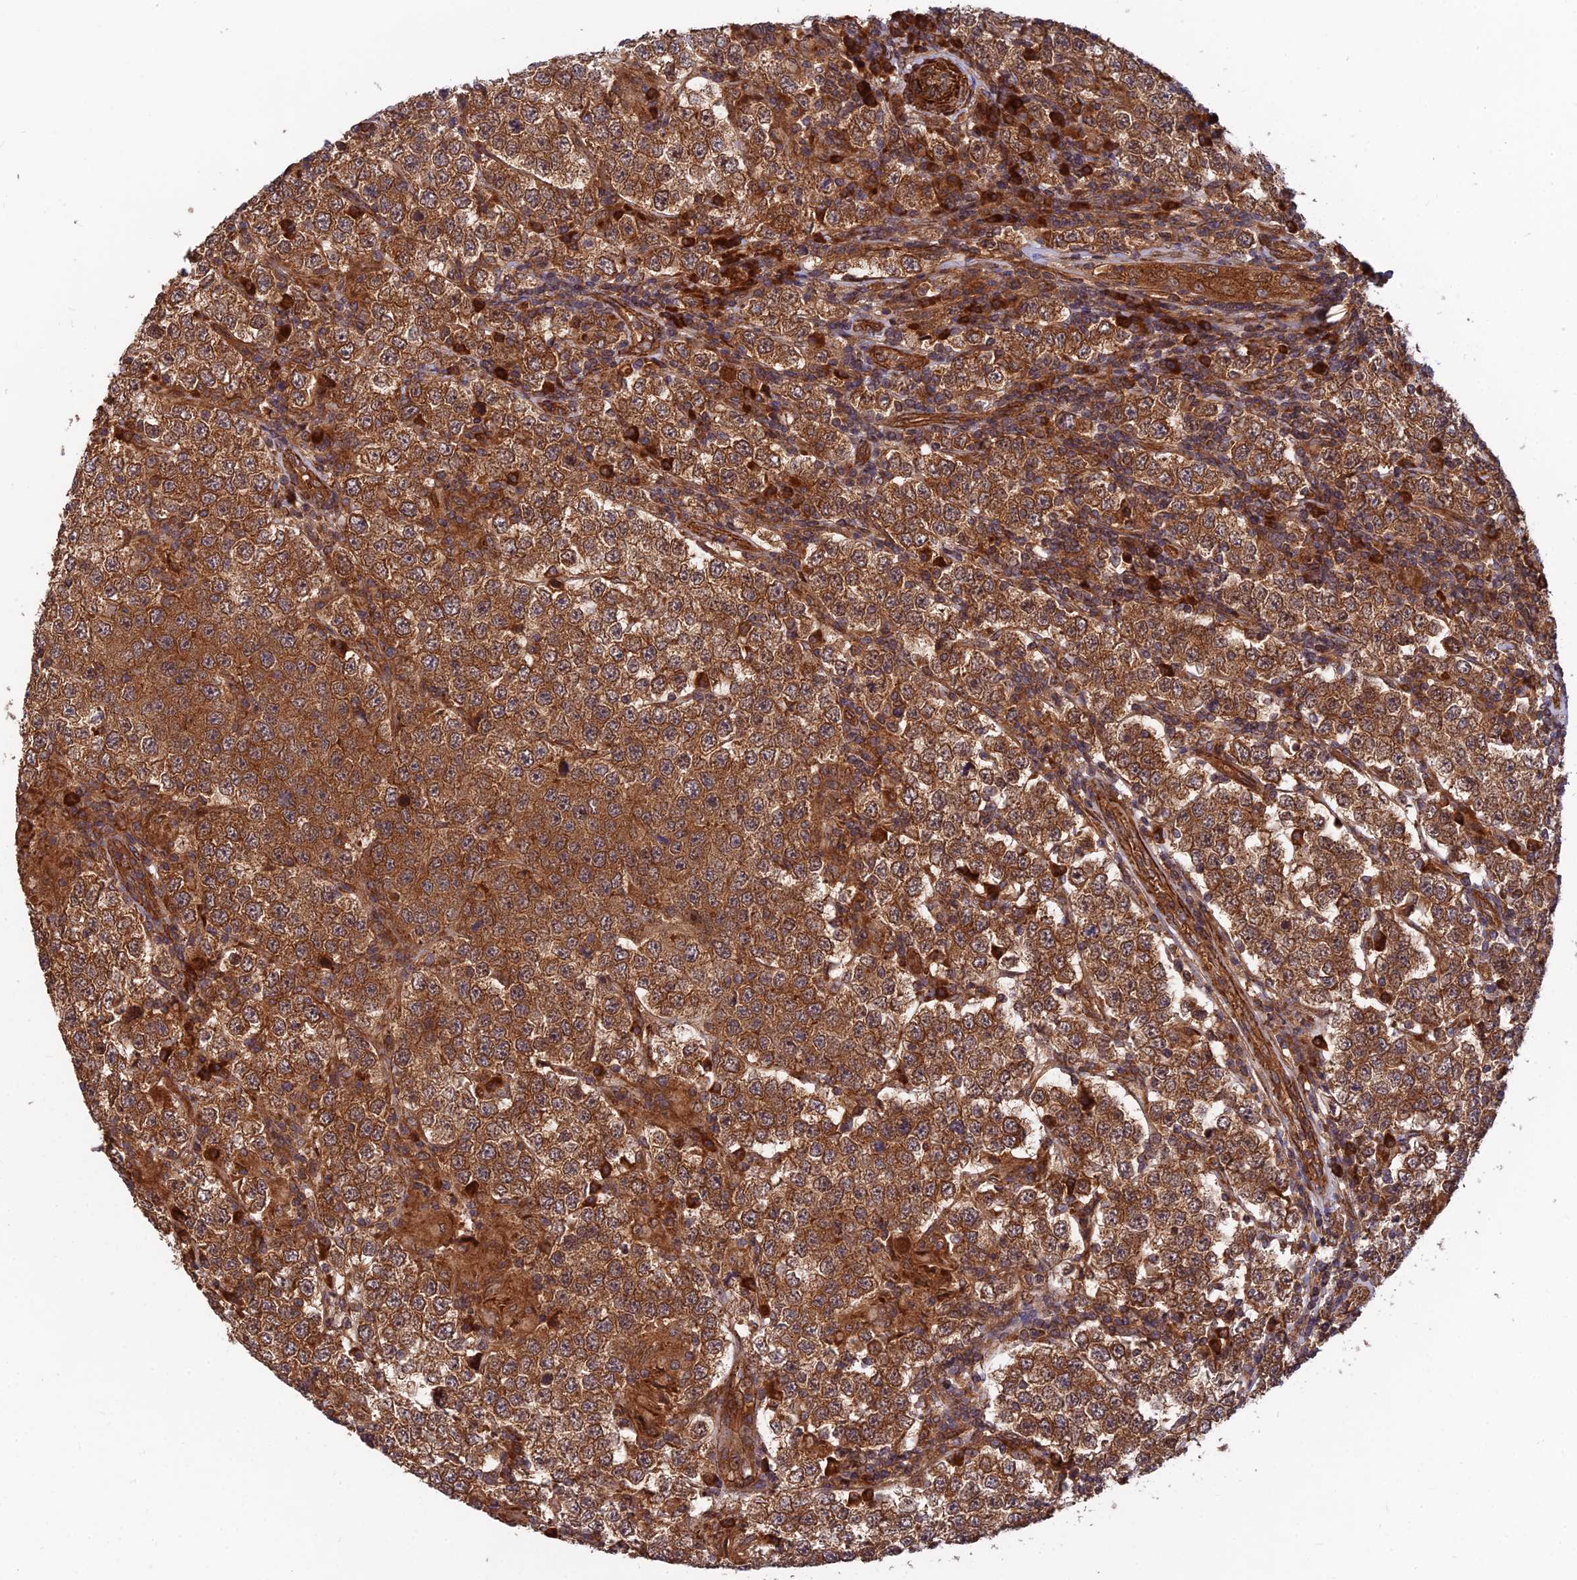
{"staining": {"intensity": "strong", "quantity": ">75%", "location": "cytoplasmic/membranous"}, "tissue": "testis cancer", "cell_type": "Tumor cells", "image_type": "cancer", "snomed": [{"axis": "morphology", "description": "Normal tissue, NOS"}, {"axis": "morphology", "description": "Urothelial carcinoma, High grade"}, {"axis": "morphology", "description": "Seminoma, NOS"}, {"axis": "morphology", "description": "Carcinoma, Embryonal, NOS"}, {"axis": "topography", "description": "Urinary bladder"}, {"axis": "topography", "description": "Testis"}], "caption": "A histopathology image of human testis seminoma stained for a protein displays strong cytoplasmic/membranous brown staining in tumor cells.", "gene": "RELCH", "patient": {"sex": "male", "age": 41}}